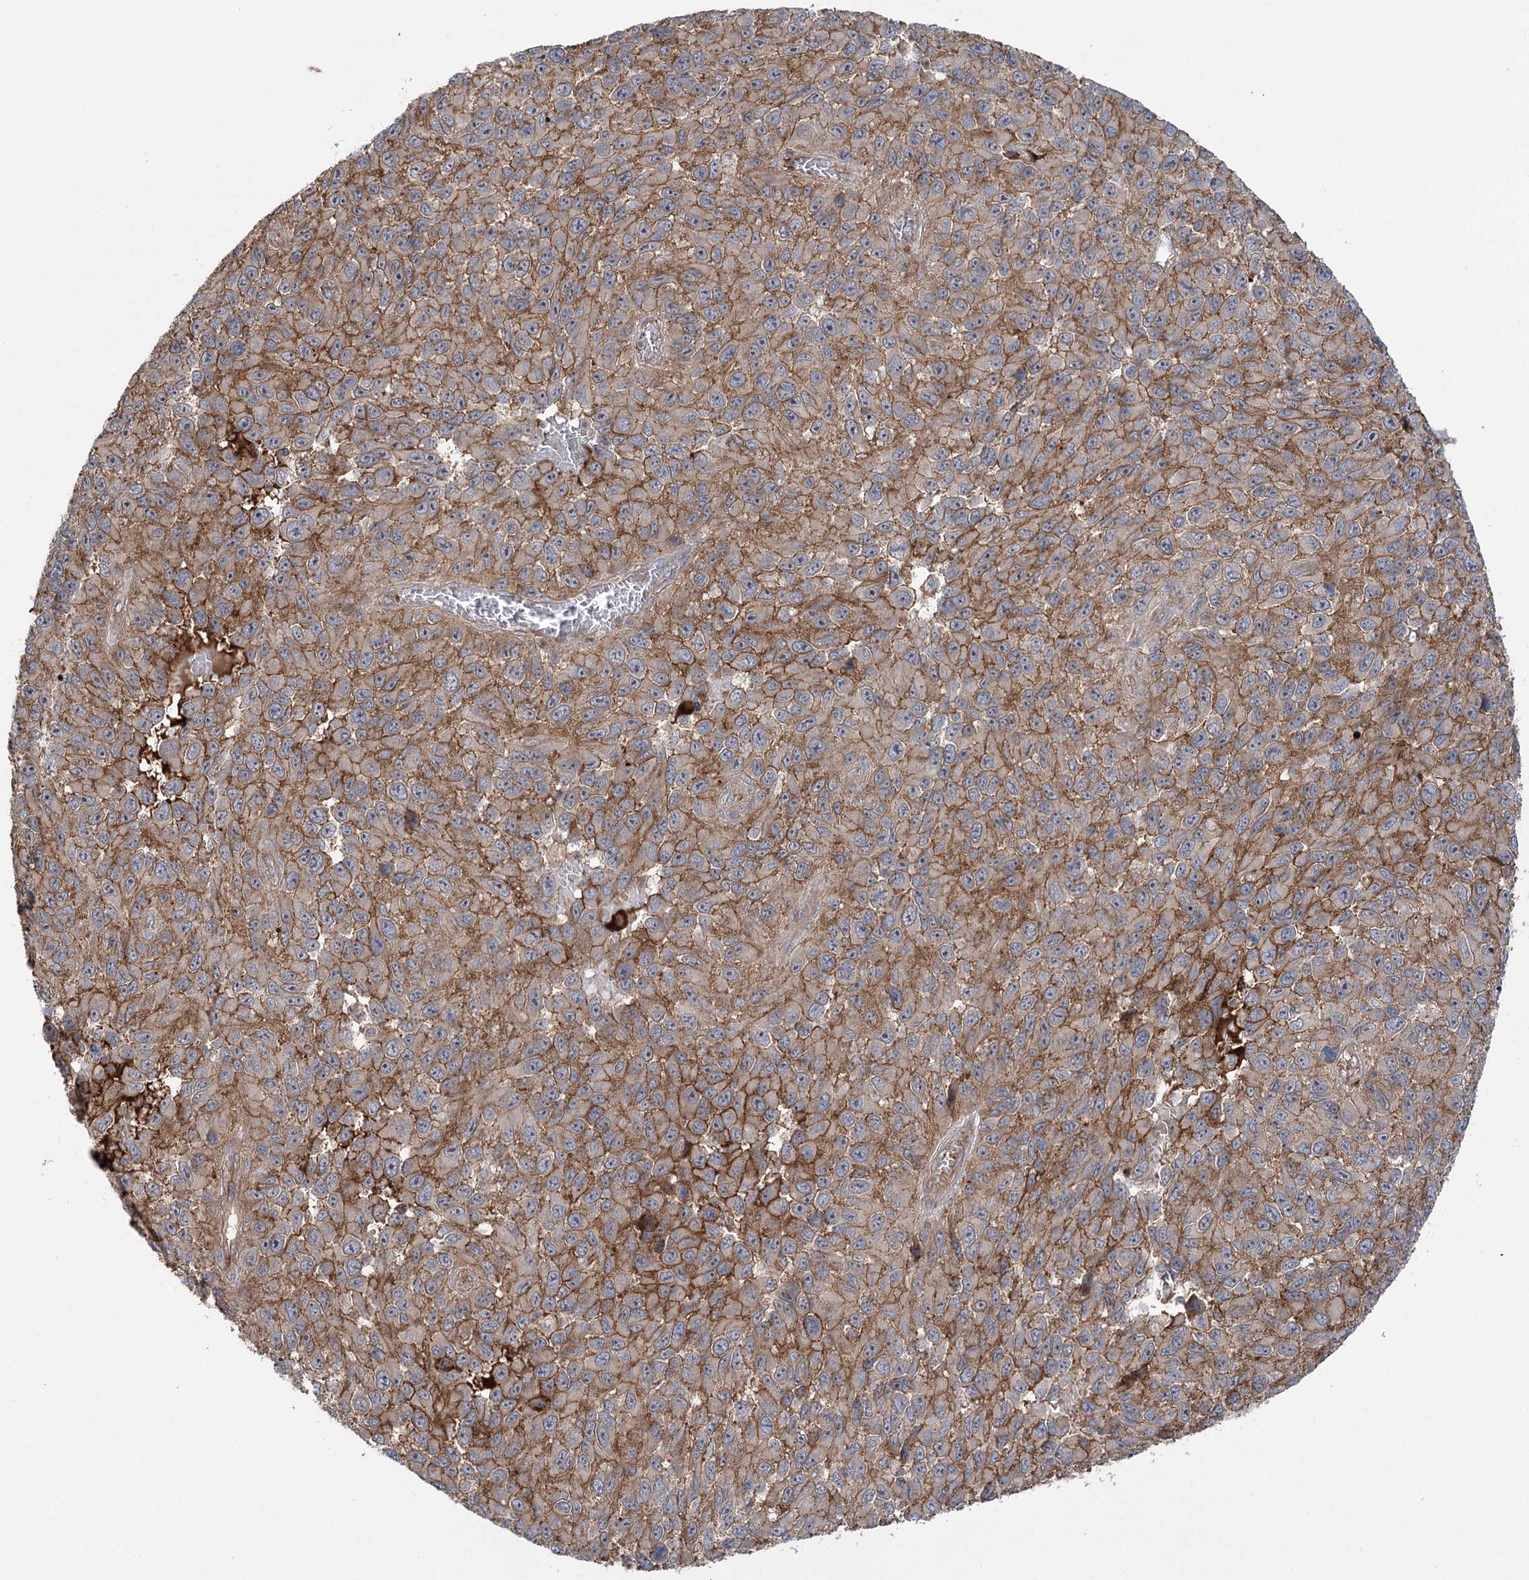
{"staining": {"intensity": "moderate", "quantity": ">75%", "location": "cytoplasmic/membranous"}, "tissue": "melanoma", "cell_type": "Tumor cells", "image_type": "cancer", "snomed": [{"axis": "morphology", "description": "Normal tissue, NOS"}, {"axis": "morphology", "description": "Malignant melanoma, NOS"}, {"axis": "topography", "description": "Skin"}], "caption": "Malignant melanoma stained with DAB (3,3'-diaminobenzidine) immunohistochemistry (IHC) exhibits medium levels of moderate cytoplasmic/membranous staining in about >75% of tumor cells.", "gene": "KCNN2", "patient": {"sex": "female", "age": 96}}